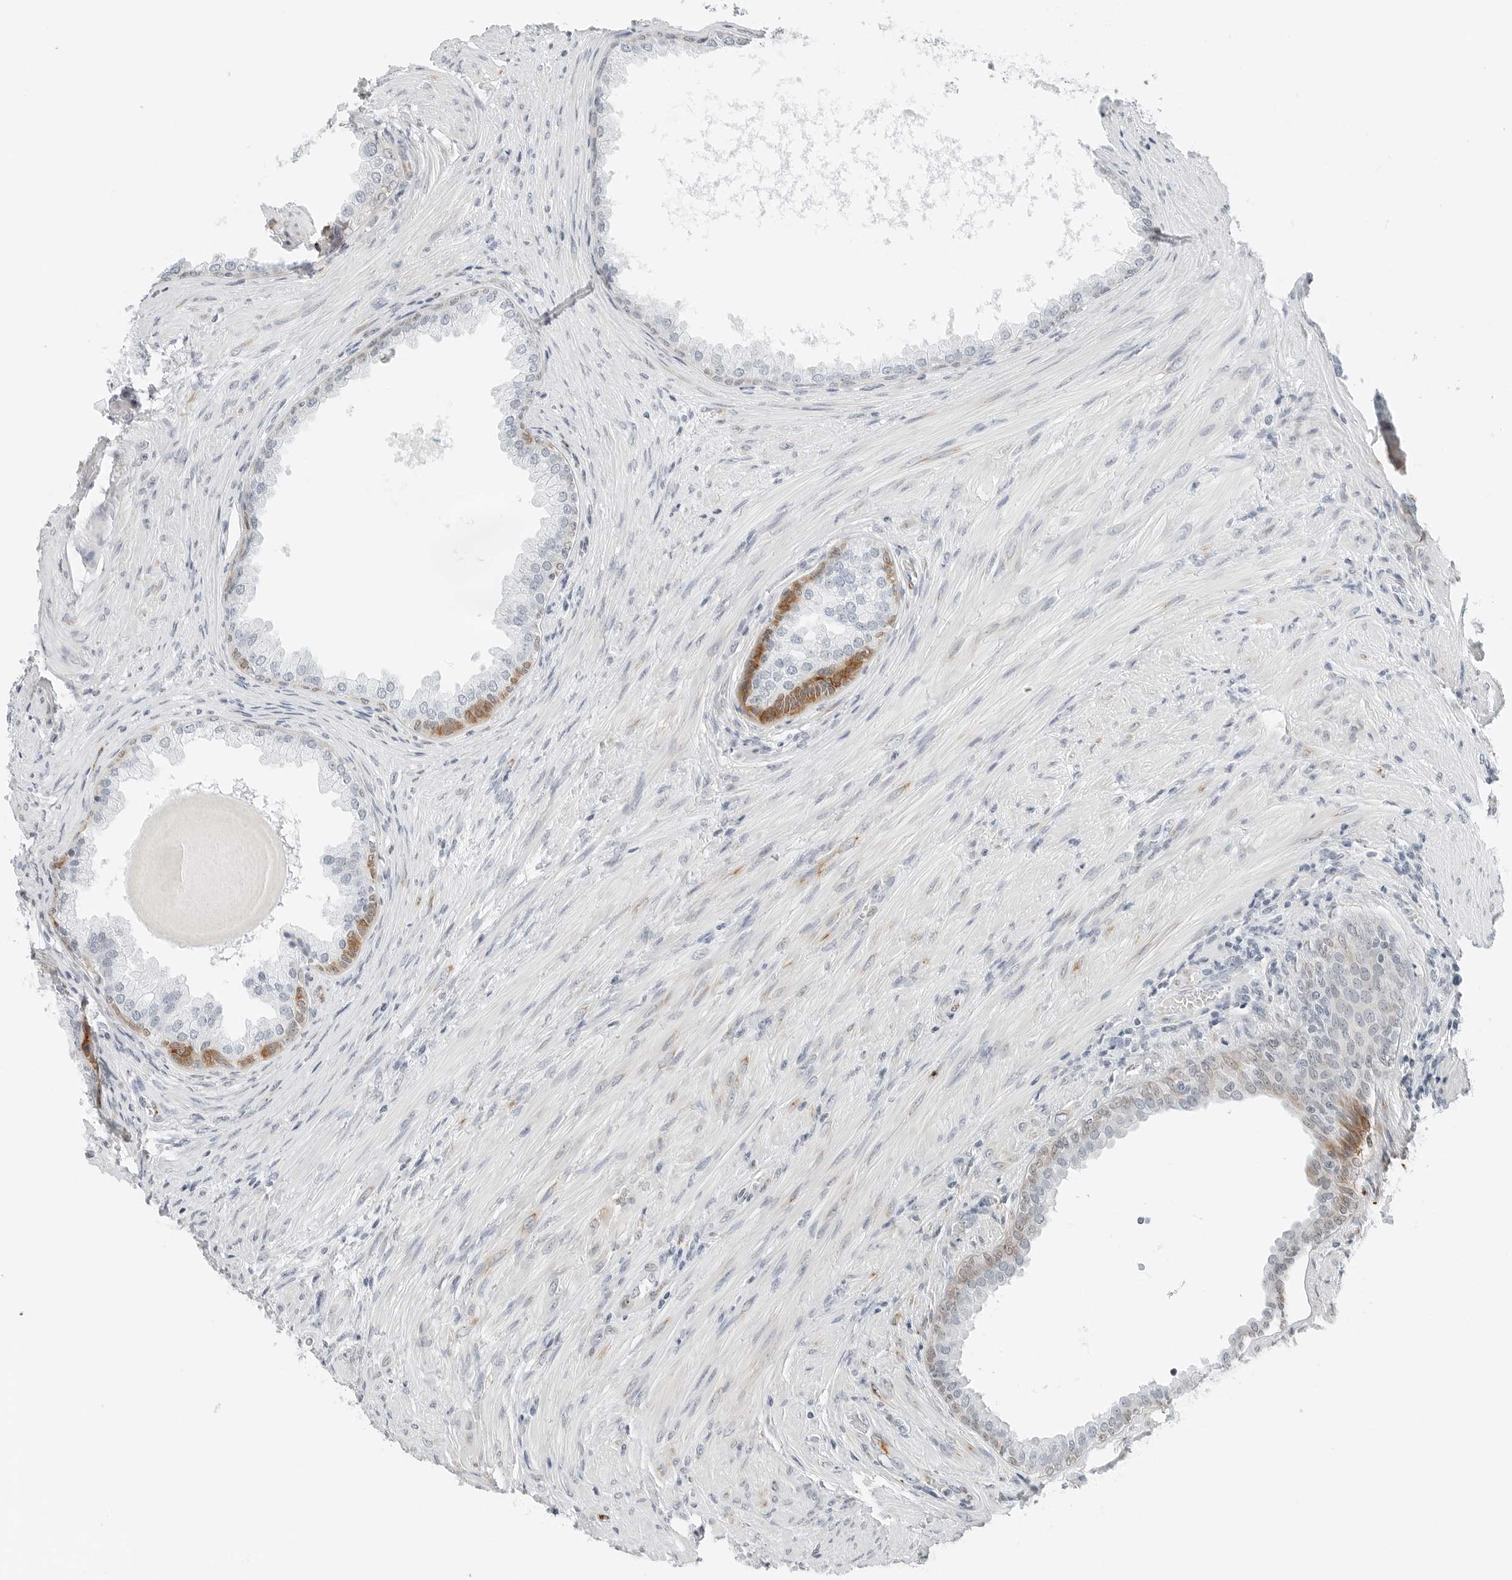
{"staining": {"intensity": "moderate", "quantity": "<25%", "location": "none"}, "tissue": "prostate cancer", "cell_type": "Tumor cells", "image_type": "cancer", "snomed": [{"axis": "morphology", "description": "Normal tissue, NOS"}, {"axis": "morphology", "description": "Adenocarcinoma, Low grade"}, {"axis": "topography", "description": "Prostate"}, {"axis": "topography", "description": "Peripheral nerve tissue"}], "caption": "The histopathology image displays staining of prostate cancer, revealing moderate None protein positivity (brown color) within tumor cells.", "gene": "P4HA2", "patient": {"sex": "male", "age": 71}}